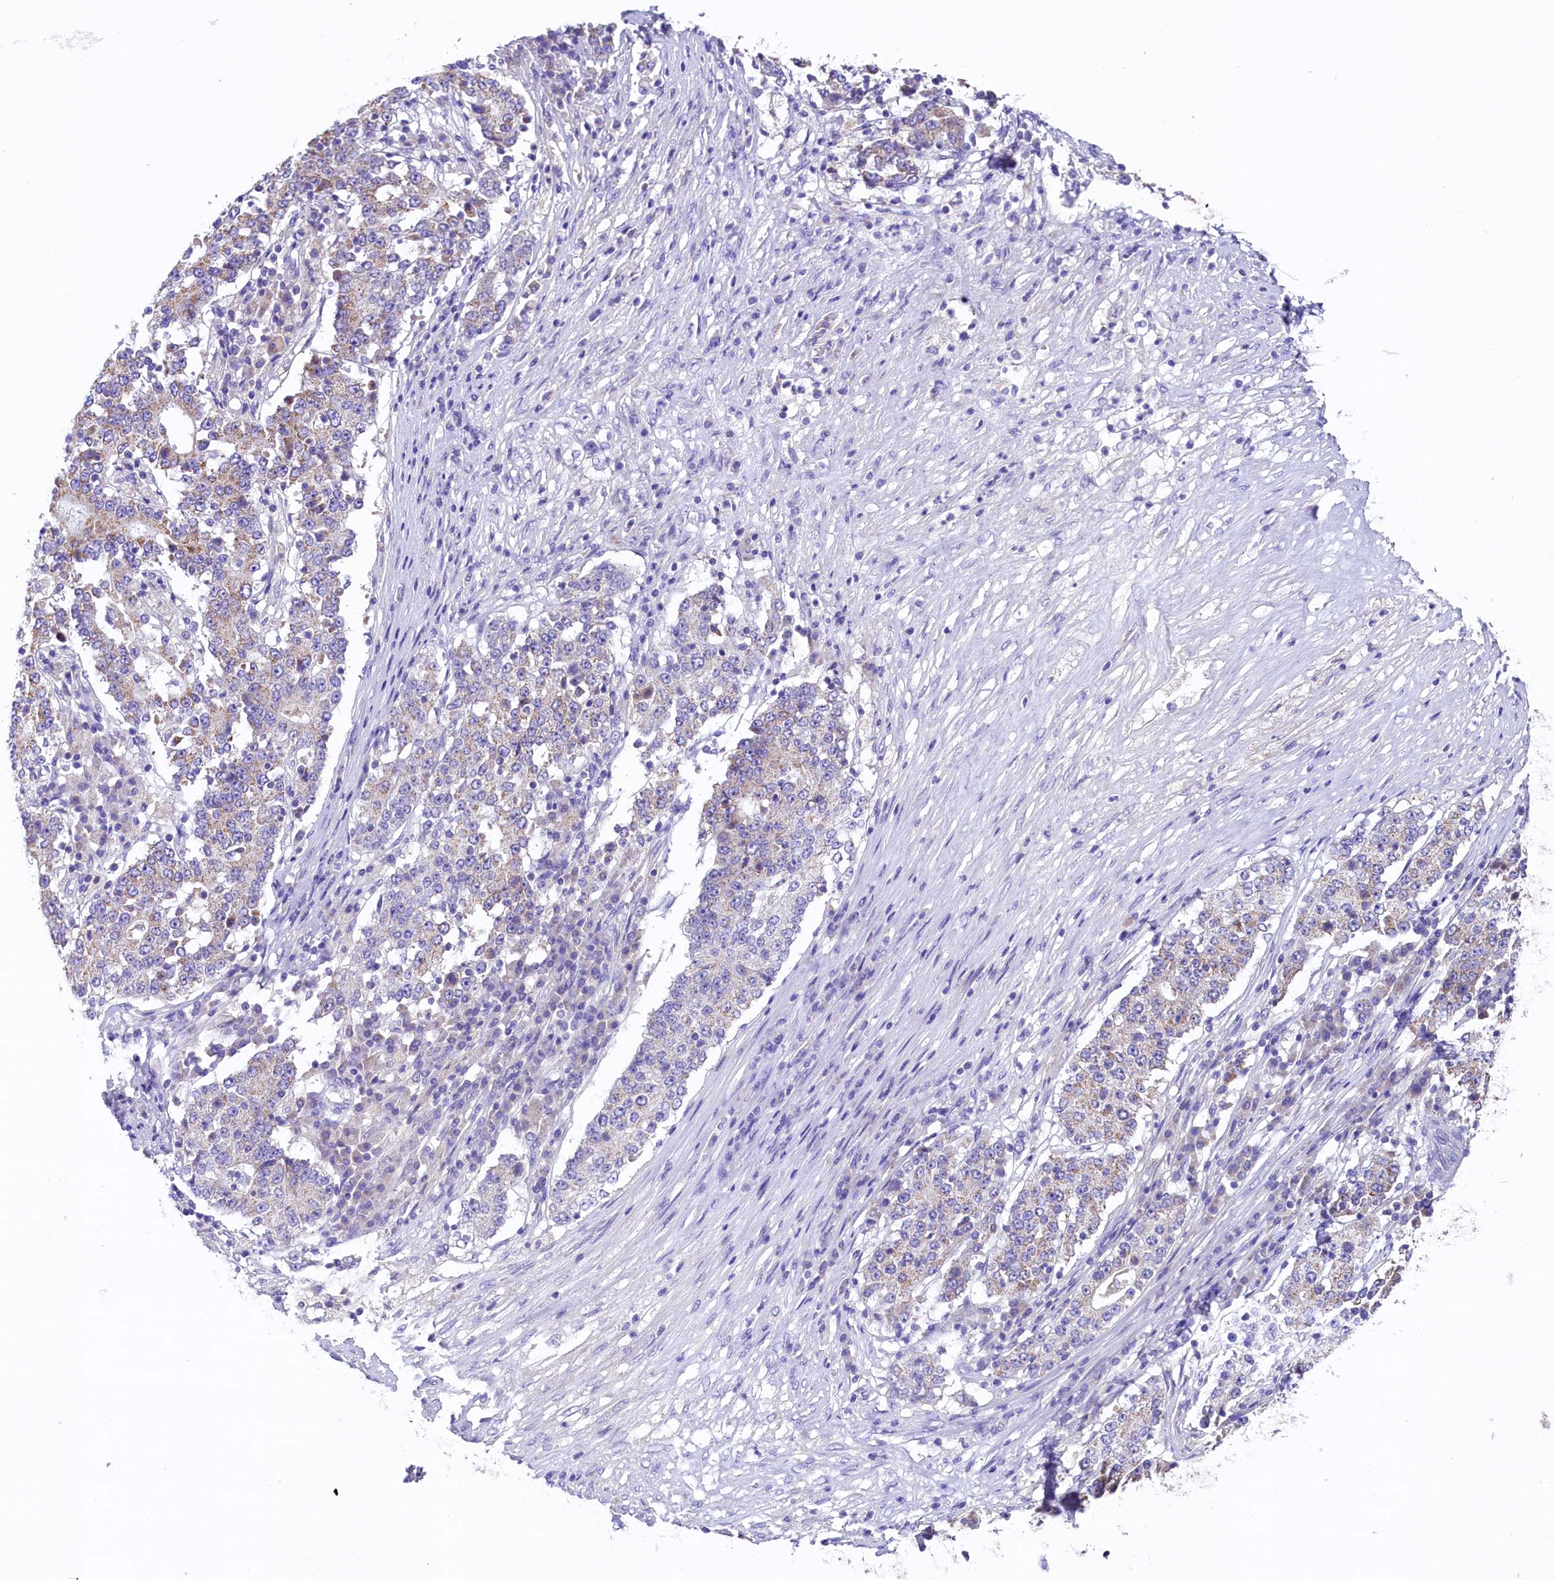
{"staining": {"intensity": "weak", "quantity": "25%-75%", "location": "cytoplasmic/membranous"}, "tissue": "stomach cancer", "cell_type": "Tumor cells", "image_type": "cancer", "snomed": [{"axis": "morphology", "description": "Adenocarcinoma, NOS"}, {"axis": "topography", "description": "Stomach"}], "caption": "High-power microscopy captured an IHC micrograph of stomach cancer, revealing weak cytoplasmic/membranous staining in approximately 25%-75% of tumor cells.", "gene": "PMPCB", "patient": {"sex": "male", "age": 59}}